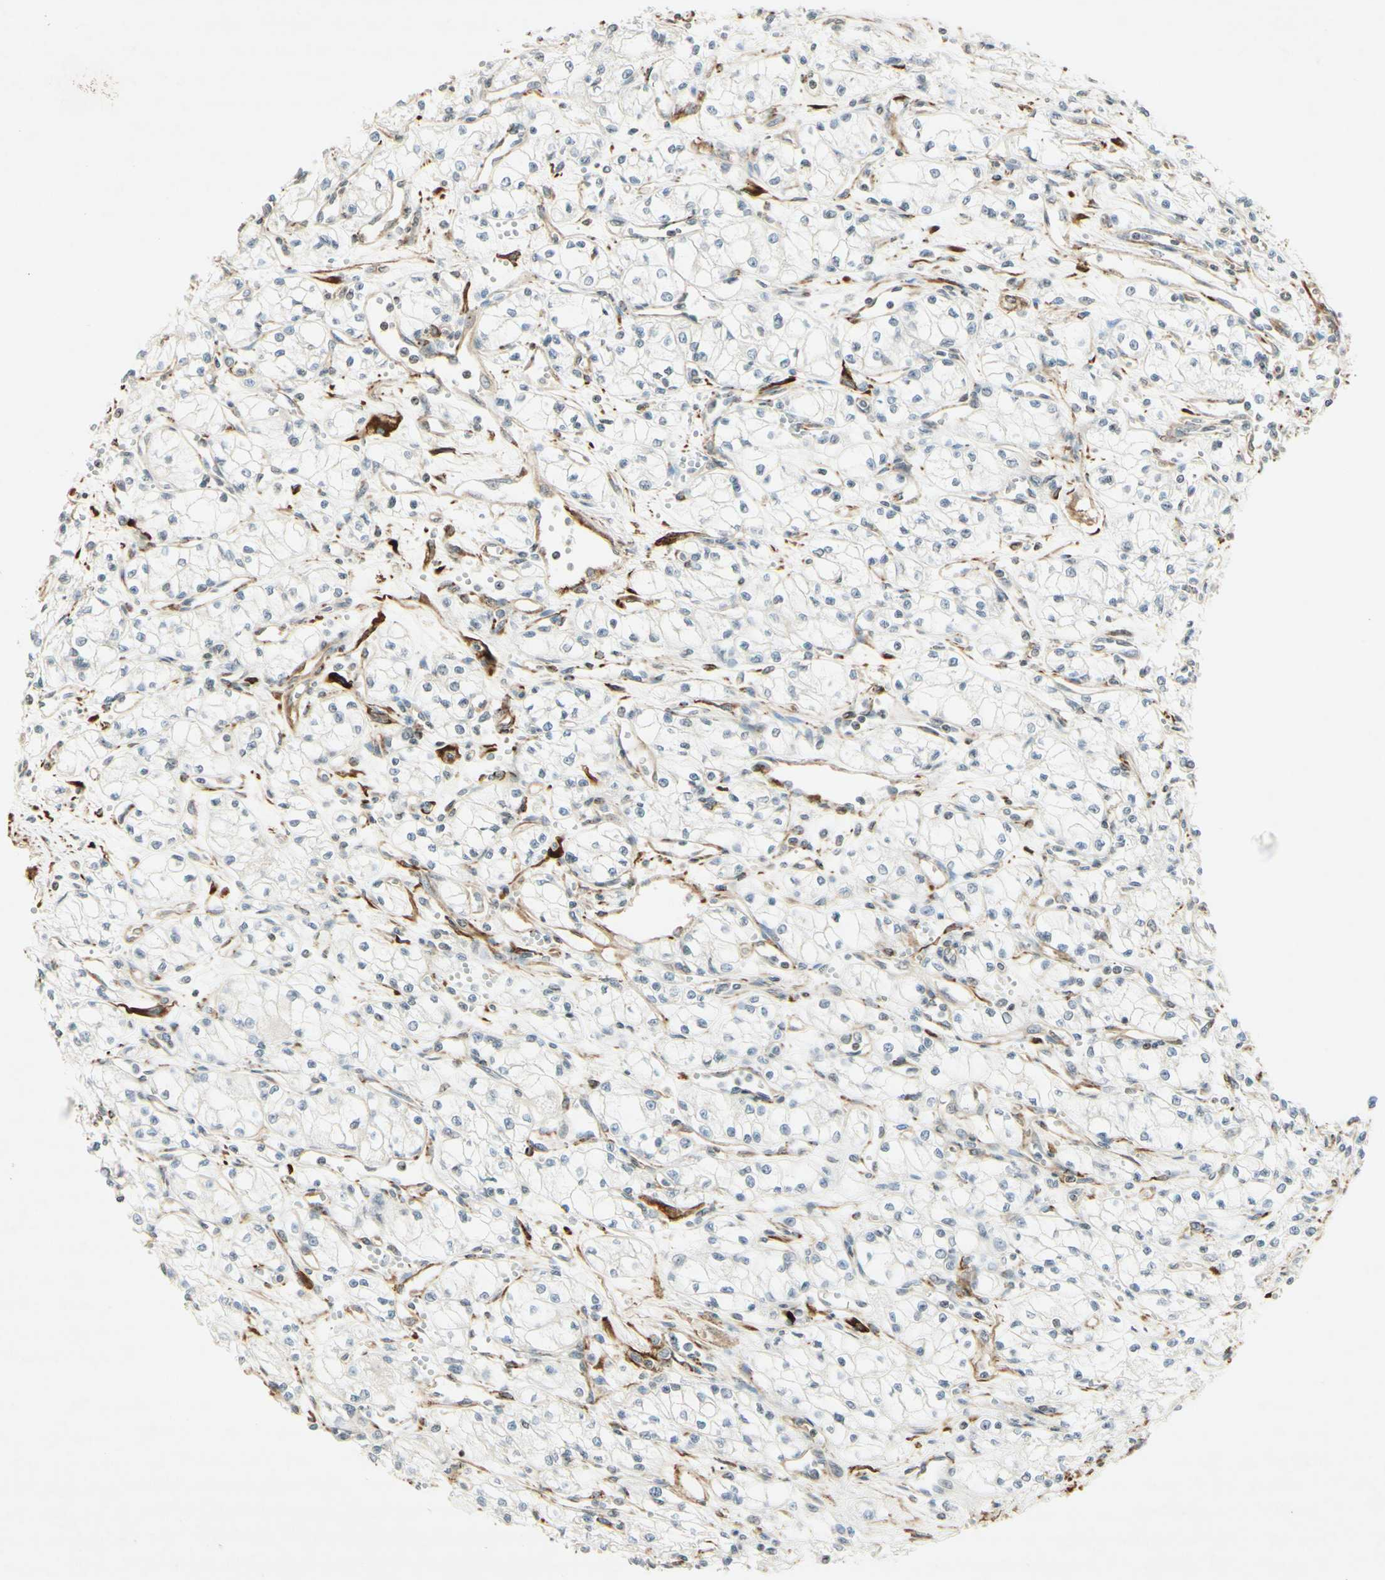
{"staining": {"intensity": "weak", "quantity": "<25%", "location": "cytoplasmic/membranous"}, "tissue": "renal cancer", "cell_type": "Tumor cells", "image_type": "cancer", "snomed": [{"axis": "morphology", "description": "Normal tissue, NOS"}, {"axis": "morphology", "description": "Adenocarcinoma, NOS"}, {"axis": "topography", "description": "Kidney"}], "caption": "Renal adenocarcinoma stained for a protein using immunohistochemistry demonstrates no positivity tumor cells.", "gene": "MAP1B", "patient": {"sex": "male", "age": 59}}